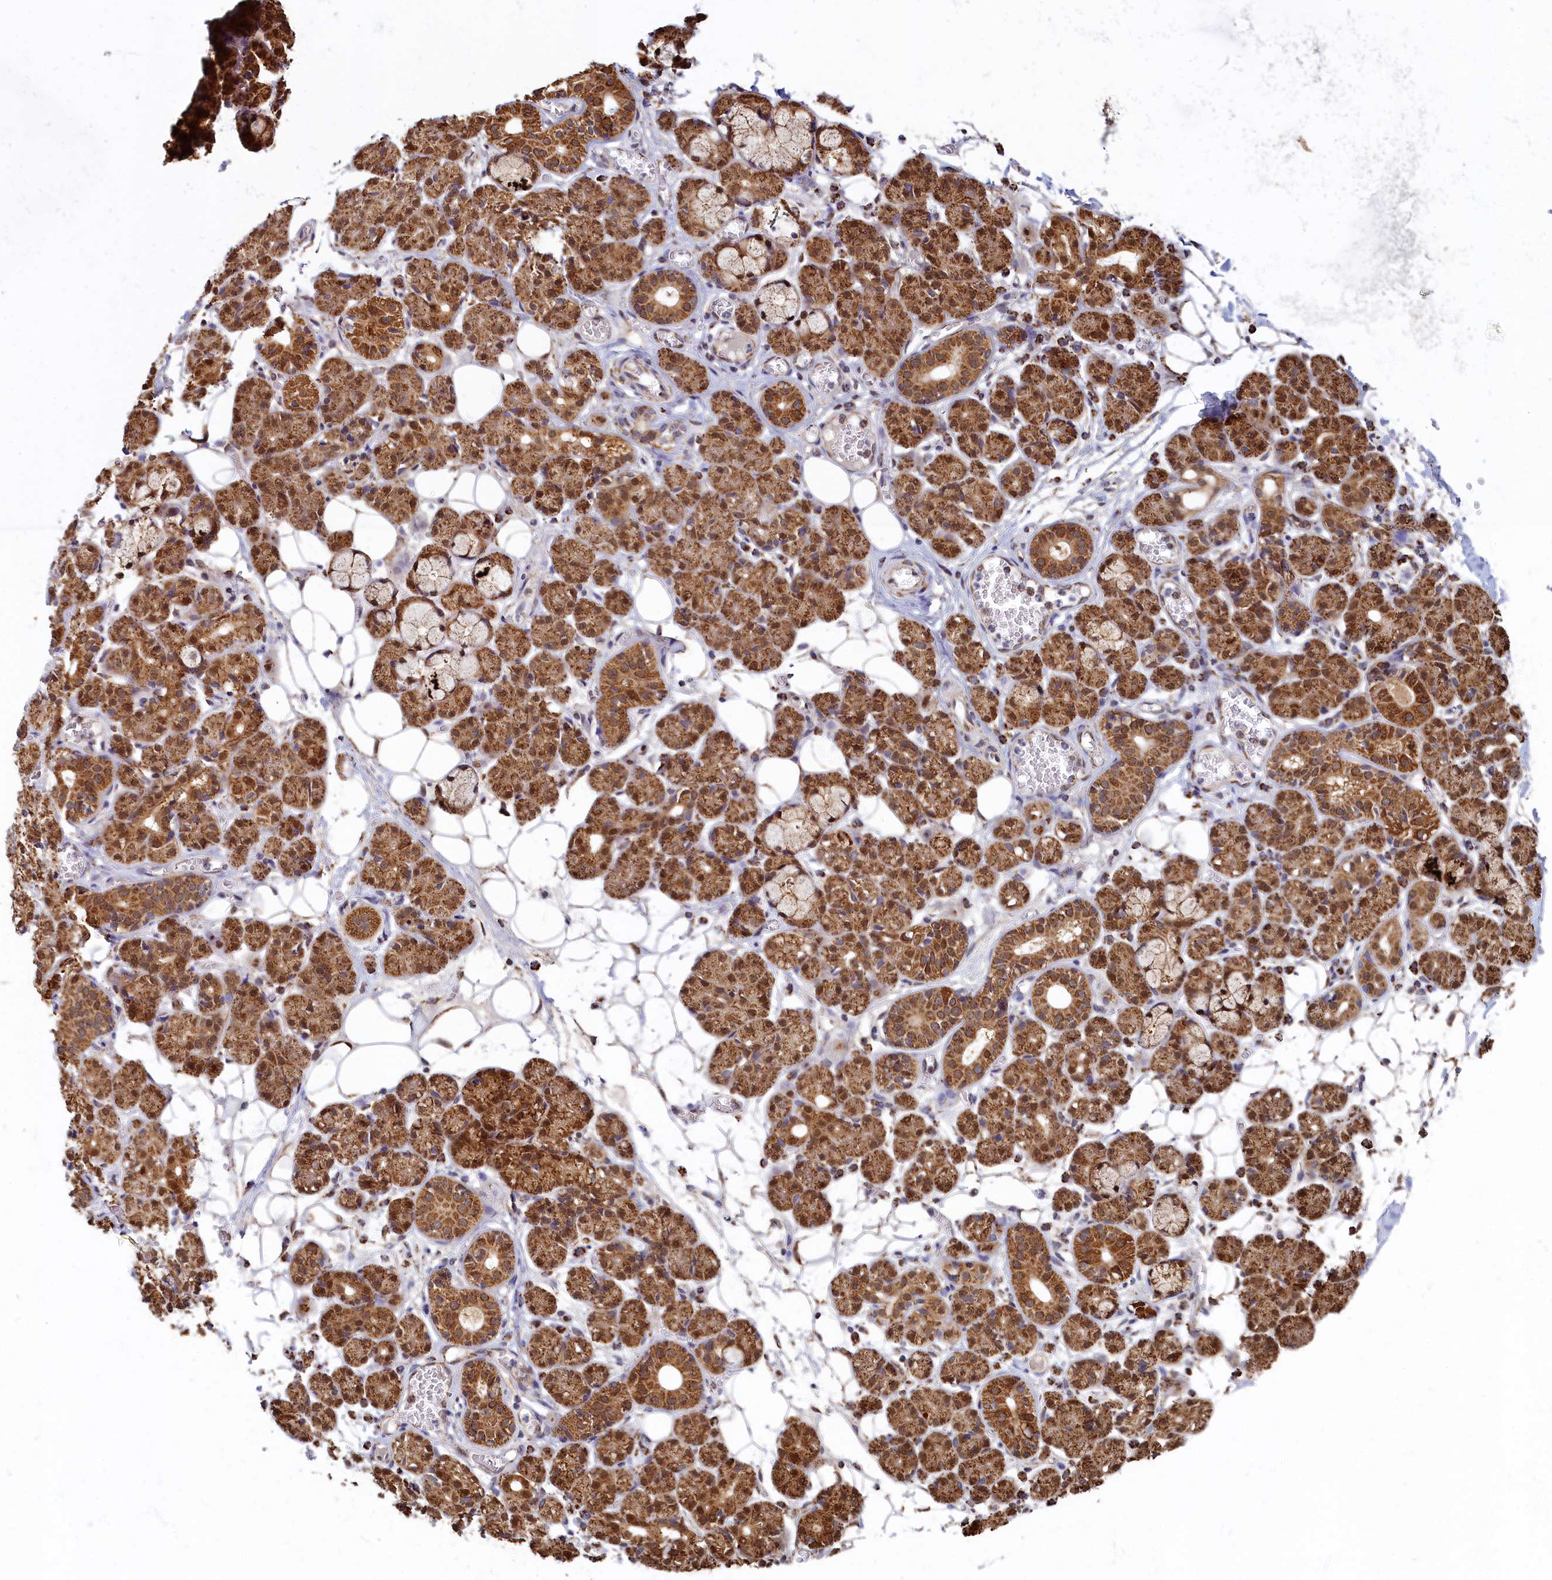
{"staining": {"intensity": "strong", "quantity": ">75%", "location": "cytoplasmic/membranous,nuclear"}, "tissue": "salivary gland", "cell_type": "Glandular cells", "image_type": "normal", "snomed": [{"axis": "morphology", "description": "Normal tissue, NOS"}, {"axis": "topography", "description": "Salivary gland"}], "caption": "Immunohistochemistry histopathology image of unremarkable salivary gland: salivary gland stained using immunohistochemistry exhibits high levels of strong protein expression localized specifically in the cytoplasmic/membranous,nuclear of glandular cells, appearing as a cytoplasmic/membranous,nuclear brown color.", "gene": "SPR", "patient": {"sex": "male", "age": 63}}